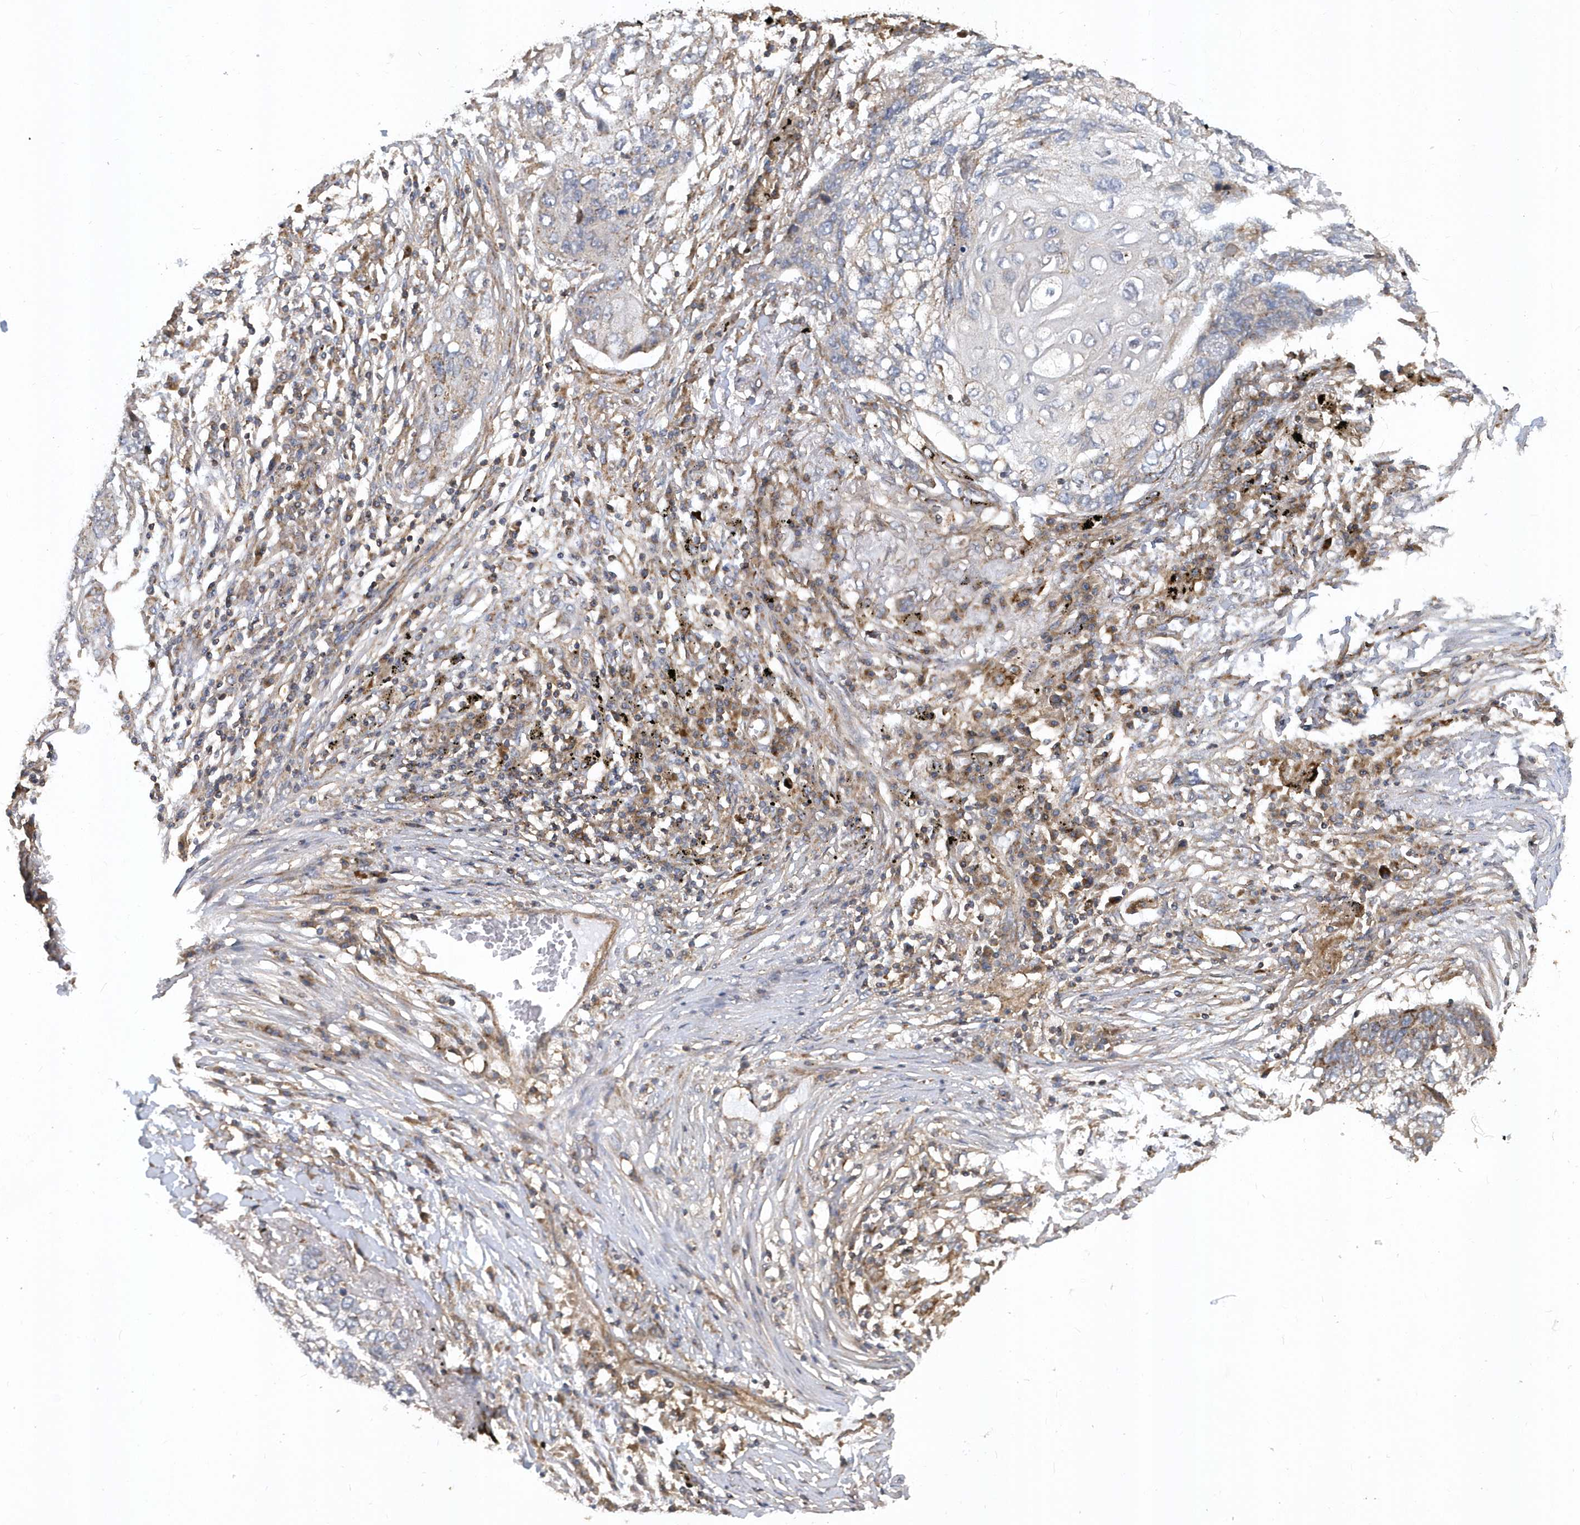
{"staining": {"intensity": "negative", "quantity": "none", "location": "none"}, "tissue": "lung cancer", "cell_type": "Tumor cells", "image_type": "cancer", "snomed": [{"axis": "morphology", "description": "Squamous cell carcinoma, NOS"}, {"axis": "topography", "description": "Lung"}], "caption": "Immunohistochemistry histopathology image of lung cancer (squamous cell carcinoma) stained for a protein (brown), which exhibits no expression in tumor cells.", "gene": "TRAIP", "patient": {"sex": "female", "age": 63}}